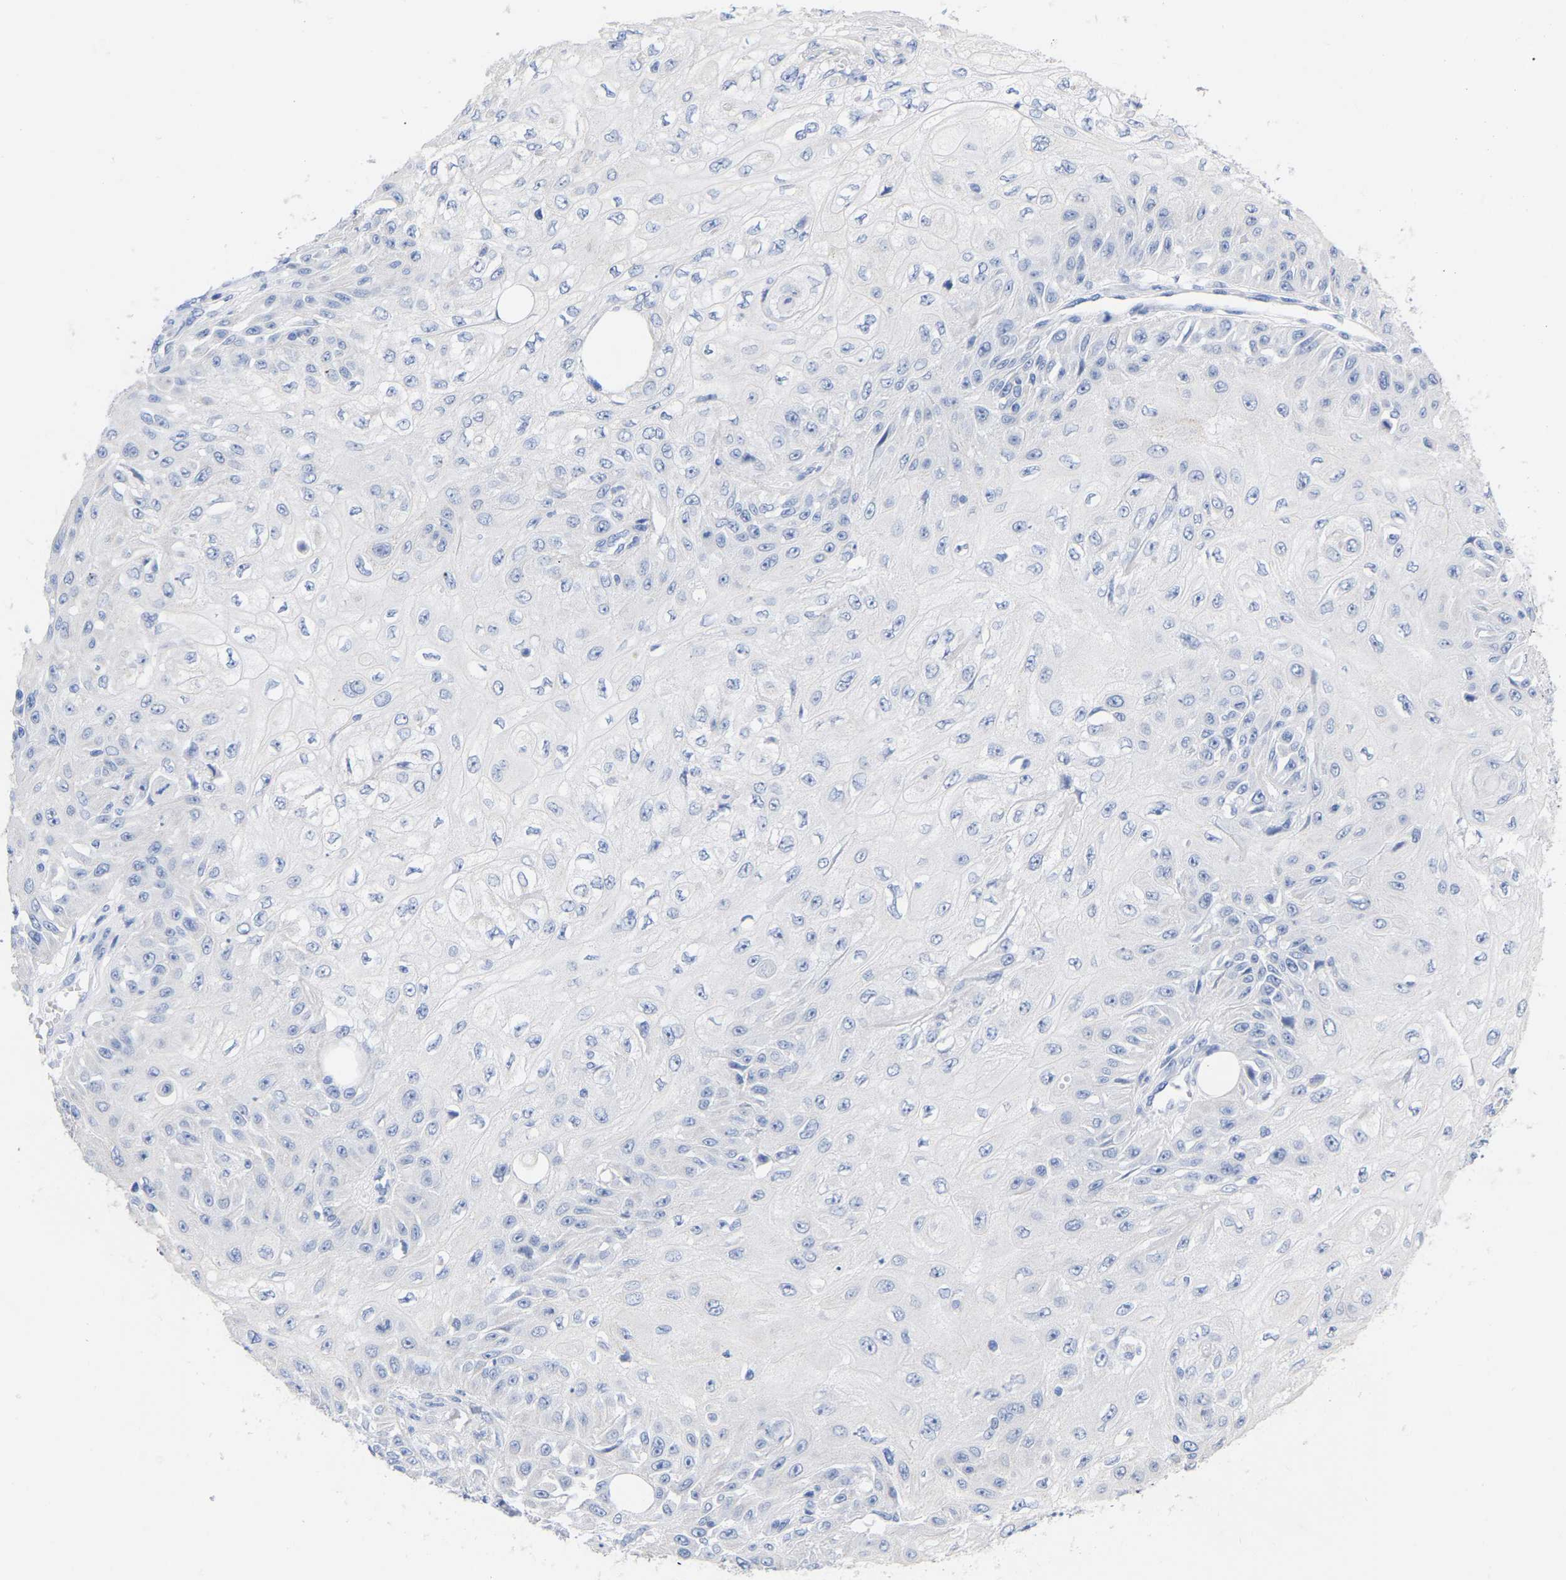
{"staining": {"intensity": "negative", "quantity": "none", "location": "none"}, "tissue": "skin cancer", "cell_type": "Tumor cells", "image_type": "cancer", "snomed": [{"axis": "morphology", "description": "Squamous cell carcinoma, NOS"}, {"axis": "morphology", "description": "Squamous cell carcinoma, metastatic, NOS"}, {"axis": "topography", "description": "Skin"}, {"axis": "topography", "description": "Lymph node"}], "caption": "Immunohistochemical staining of human skin cancer (squamous cell carcinoma) exhibits no significant positivity in tumor cells. (DAB immunohistochemistry with hematoxylin counter stain).", "gene": "ZNF629", "patient": {"sex": "male", "age": 75}}